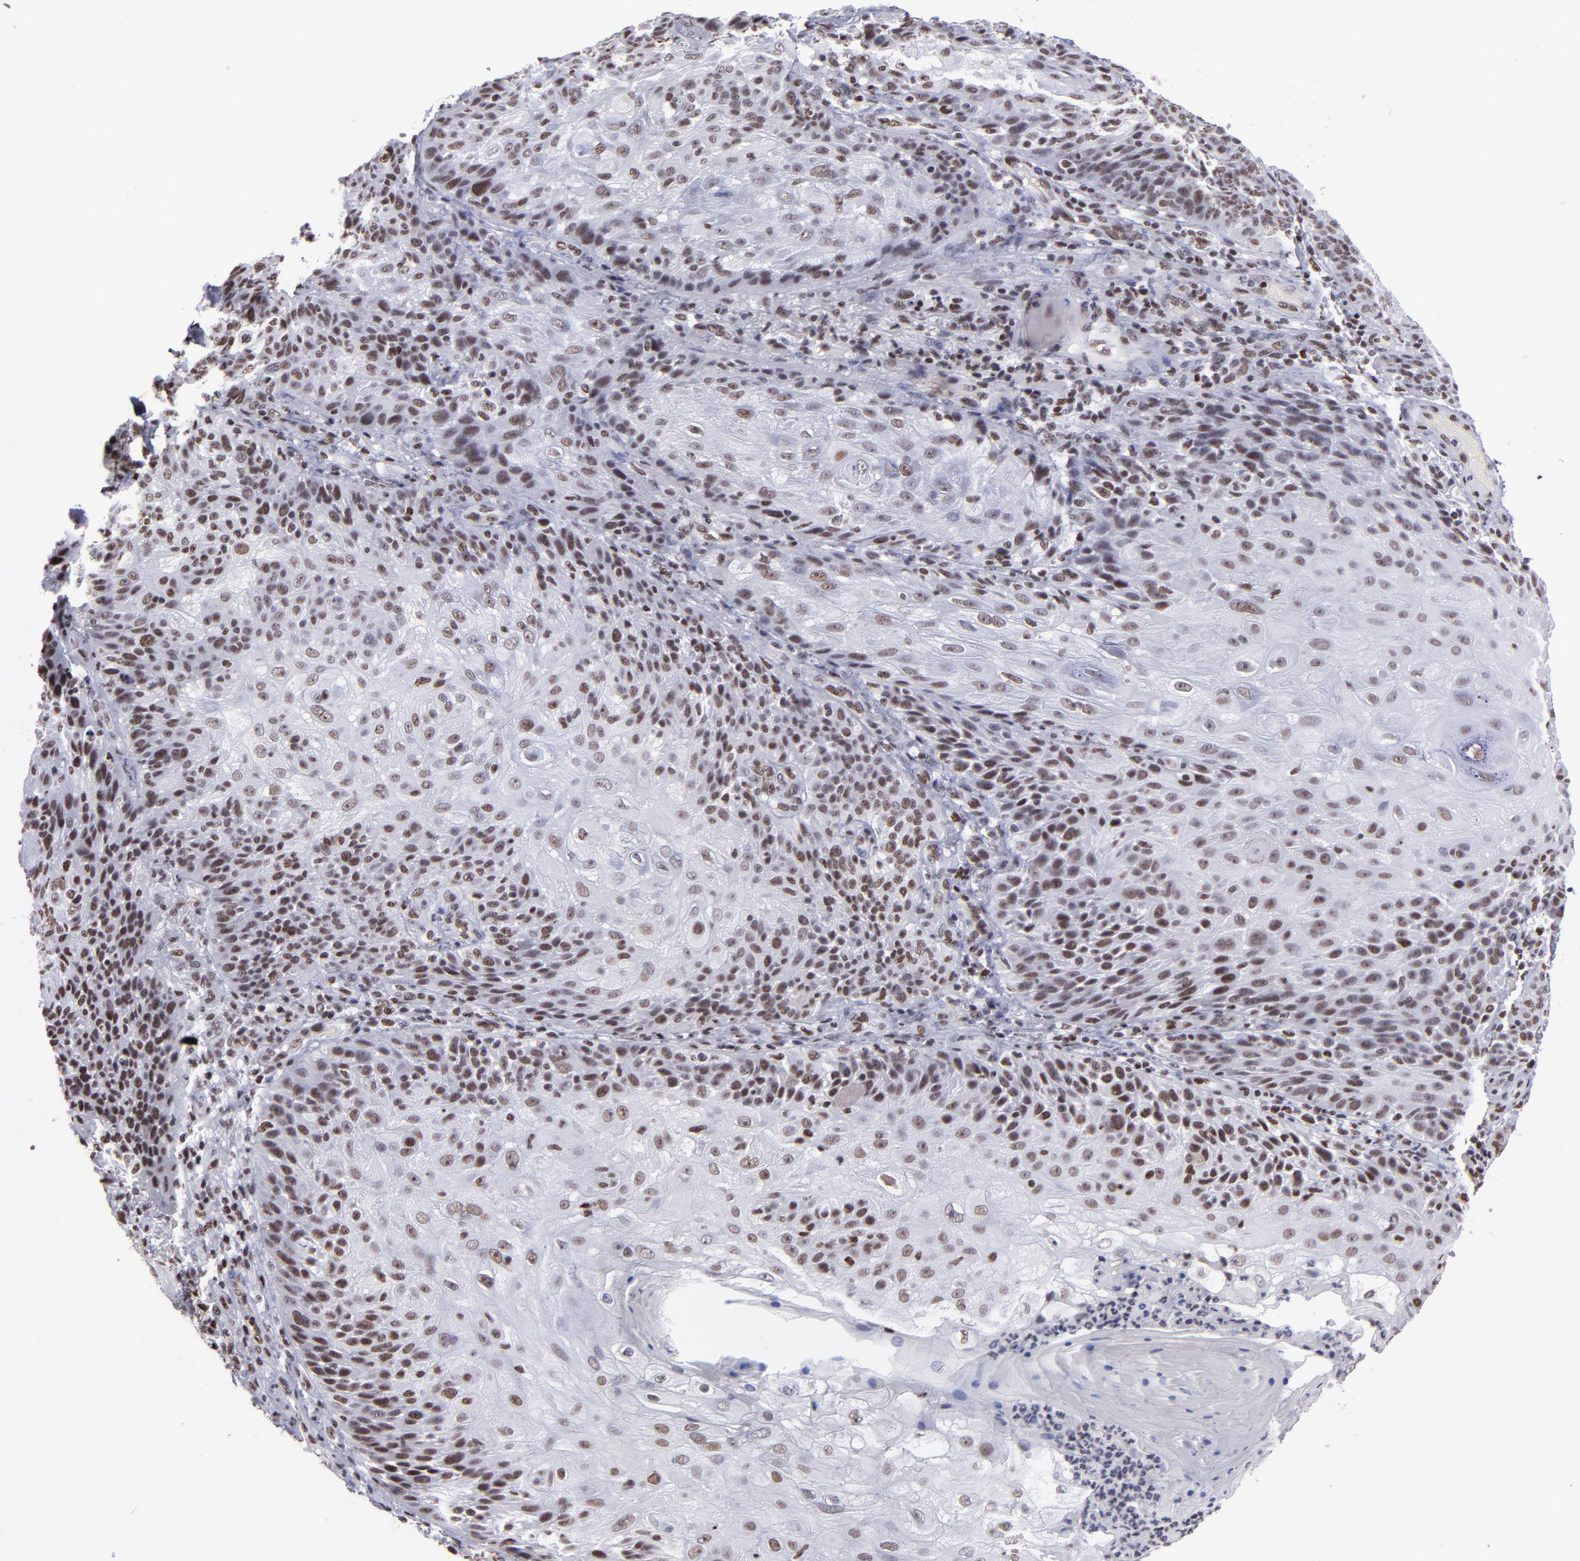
{"staining": {"intensity": "moderate", "quantity": ">75%", "location": "nuclear"}, "tissue": "skin cancer", "cell_type": "Tumor cells", "image_type": "cancer", "snomed": [{"axis": "morphology", "description": "Normal tissue, NOS"}, {"axis": "morphology", "description": "Squamous cell carcinoma, NOS"}, {"axis": "topography", "description": "Skin"}], "caption": "Moderate nuclear protein staining is present in approximately >75% of tumor cells in skin cancer (squamous cell carcinoma).", "gene": "TERF2", "patient": {"sex": "female", "age": 83}}